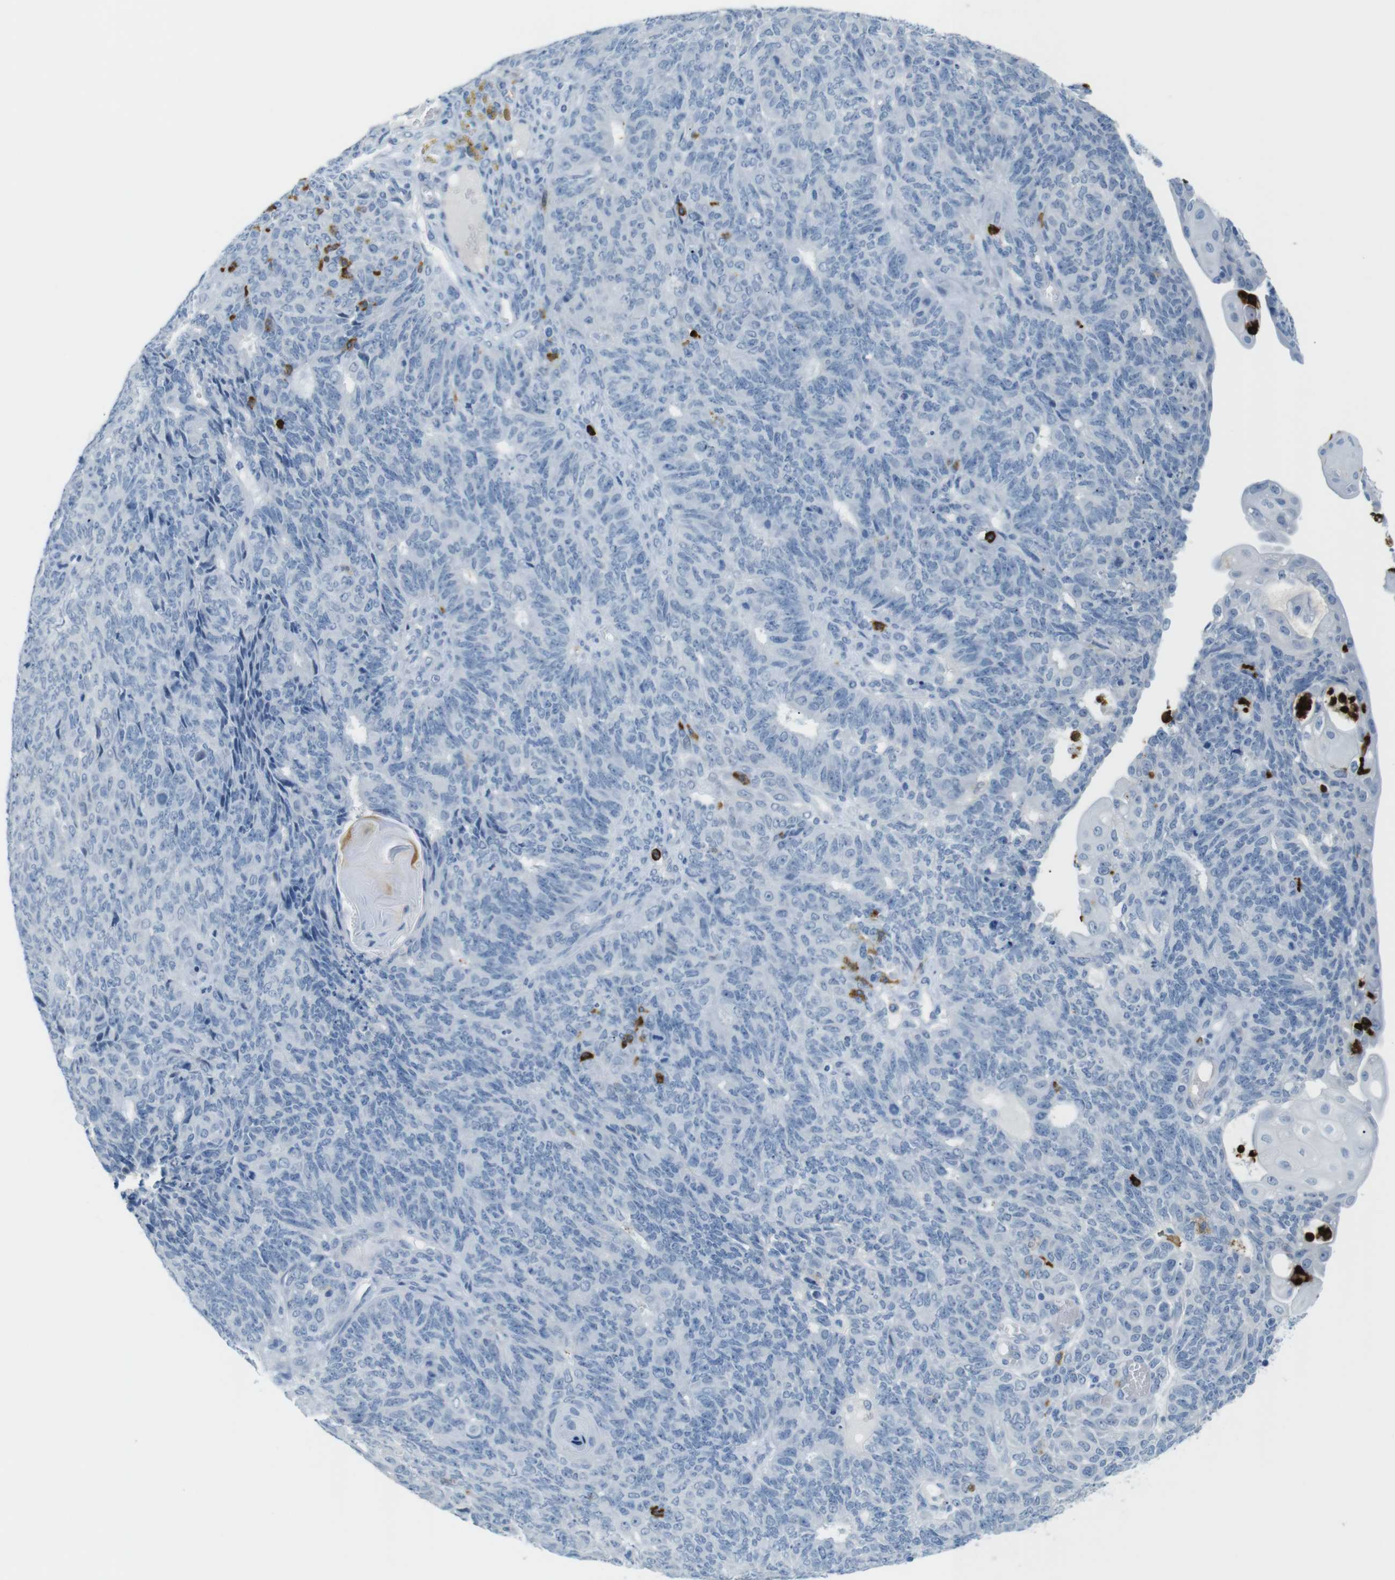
{"staining": {"intensity": "negative", "quantity": "none", "location": "none"}, "tissue": "endometrial cancer", "cell_type": "Tumor cells", "image_type": "cancer", "snomed": [{"axis": "morphology", "description": "Adenocarcinoma, NOS"}, {"axis": "topography", "description": "Endometrium"}], "caption": "The immunohistochemistry (IHC) image has no significant expression in tumor cells of endometrial cancer tissue.", "gene": "MCEMP1", "patient": {"sex": "female", "age": 32}}